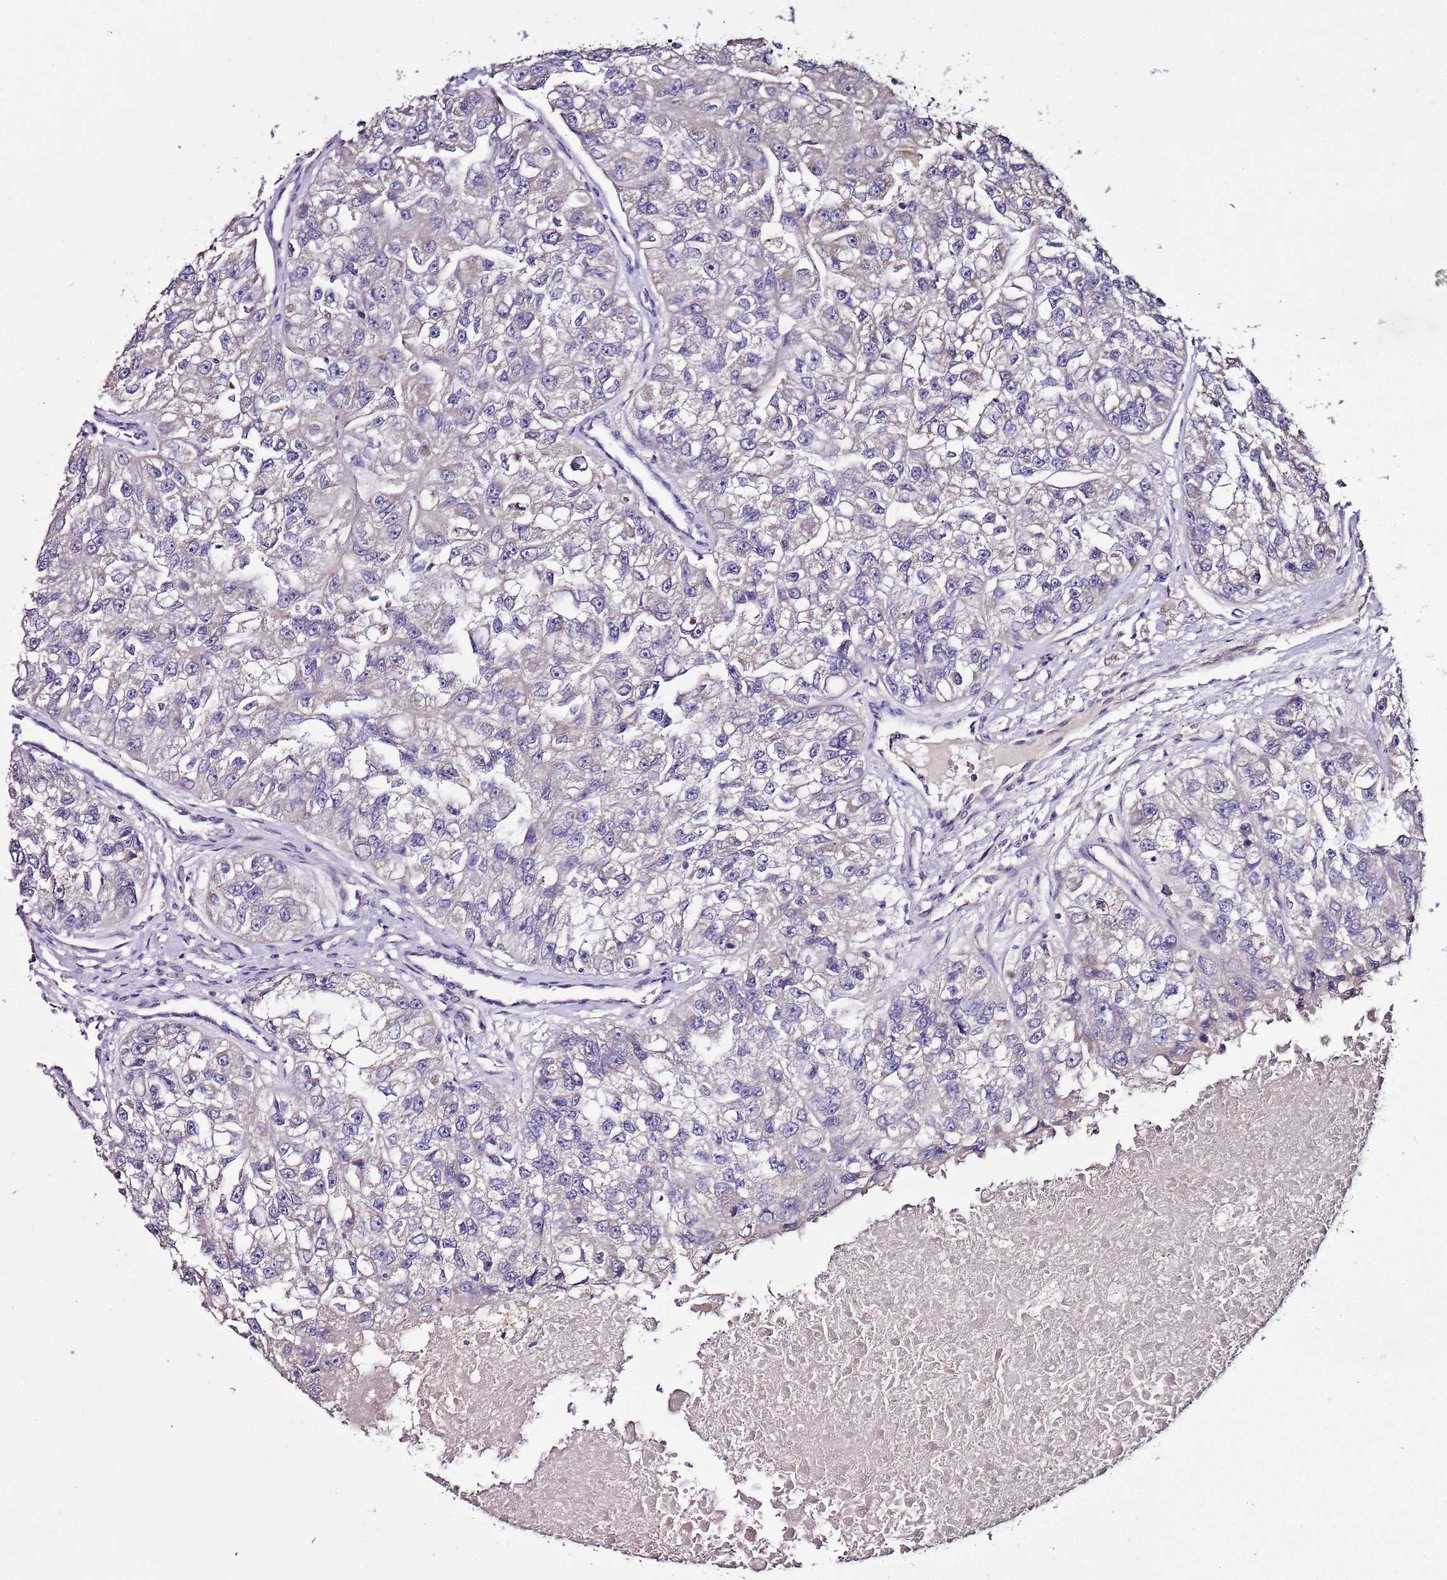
{"staining": {"intensity": "negative", "quantity": "none", "location": "none"}, "tissue": "renal cancer", "cell_type": "Tumor cells", "image_type": "cancer", "snomed": [{"axis": "morphology", "description": "Adenocarcinoma, NOS"}, {"axis": "topography", "description": "Kidney"}], "caption": "Renal cancer was stained to show a protein in brown. There is no significant expression in tumor cells.", "gene": "FAM20A", "patient": {"sex": "male", "age": 63}}